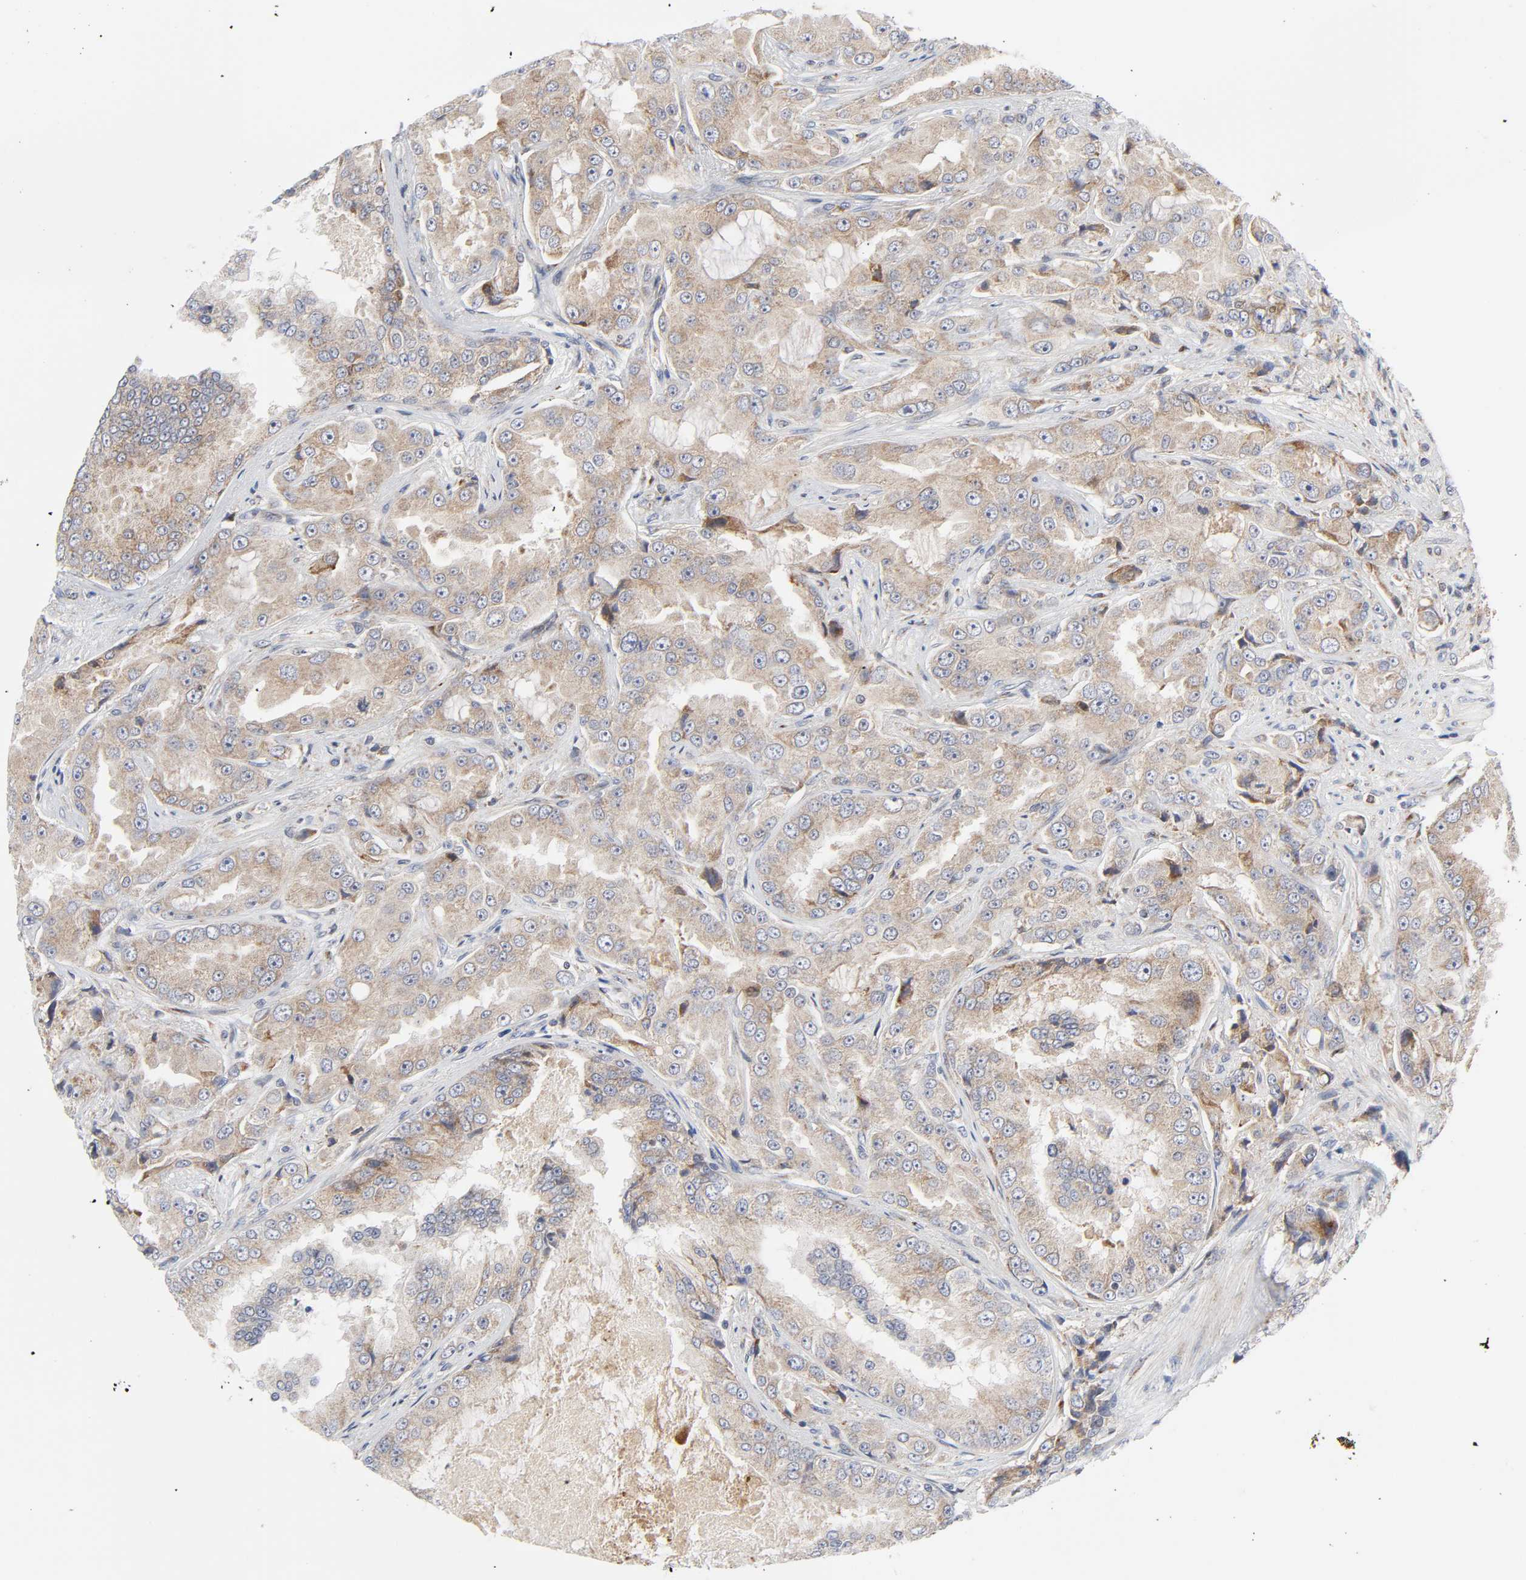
{"staining": {"intensity": "moderate", "quantity": ">75%", "location": "cytoplasmic/membranous"}, "tissue": "prostate cancer", "cell_type": "Tumor cells", "image_type": "cancer", "snomed": [{"axis": "morphology", "description": "Adenocarcinoma, High grade"}, {"axis": "topography", "description": "Prostate"}], "caption": "IHC image of prostate cancer stained for a protein (brown), which shows medium levels of moderate cytoplasmic/membranous staining in about >75% of tumor cells.", "gene": "BAX", "patient": {"sex": "male", "age": 73}}